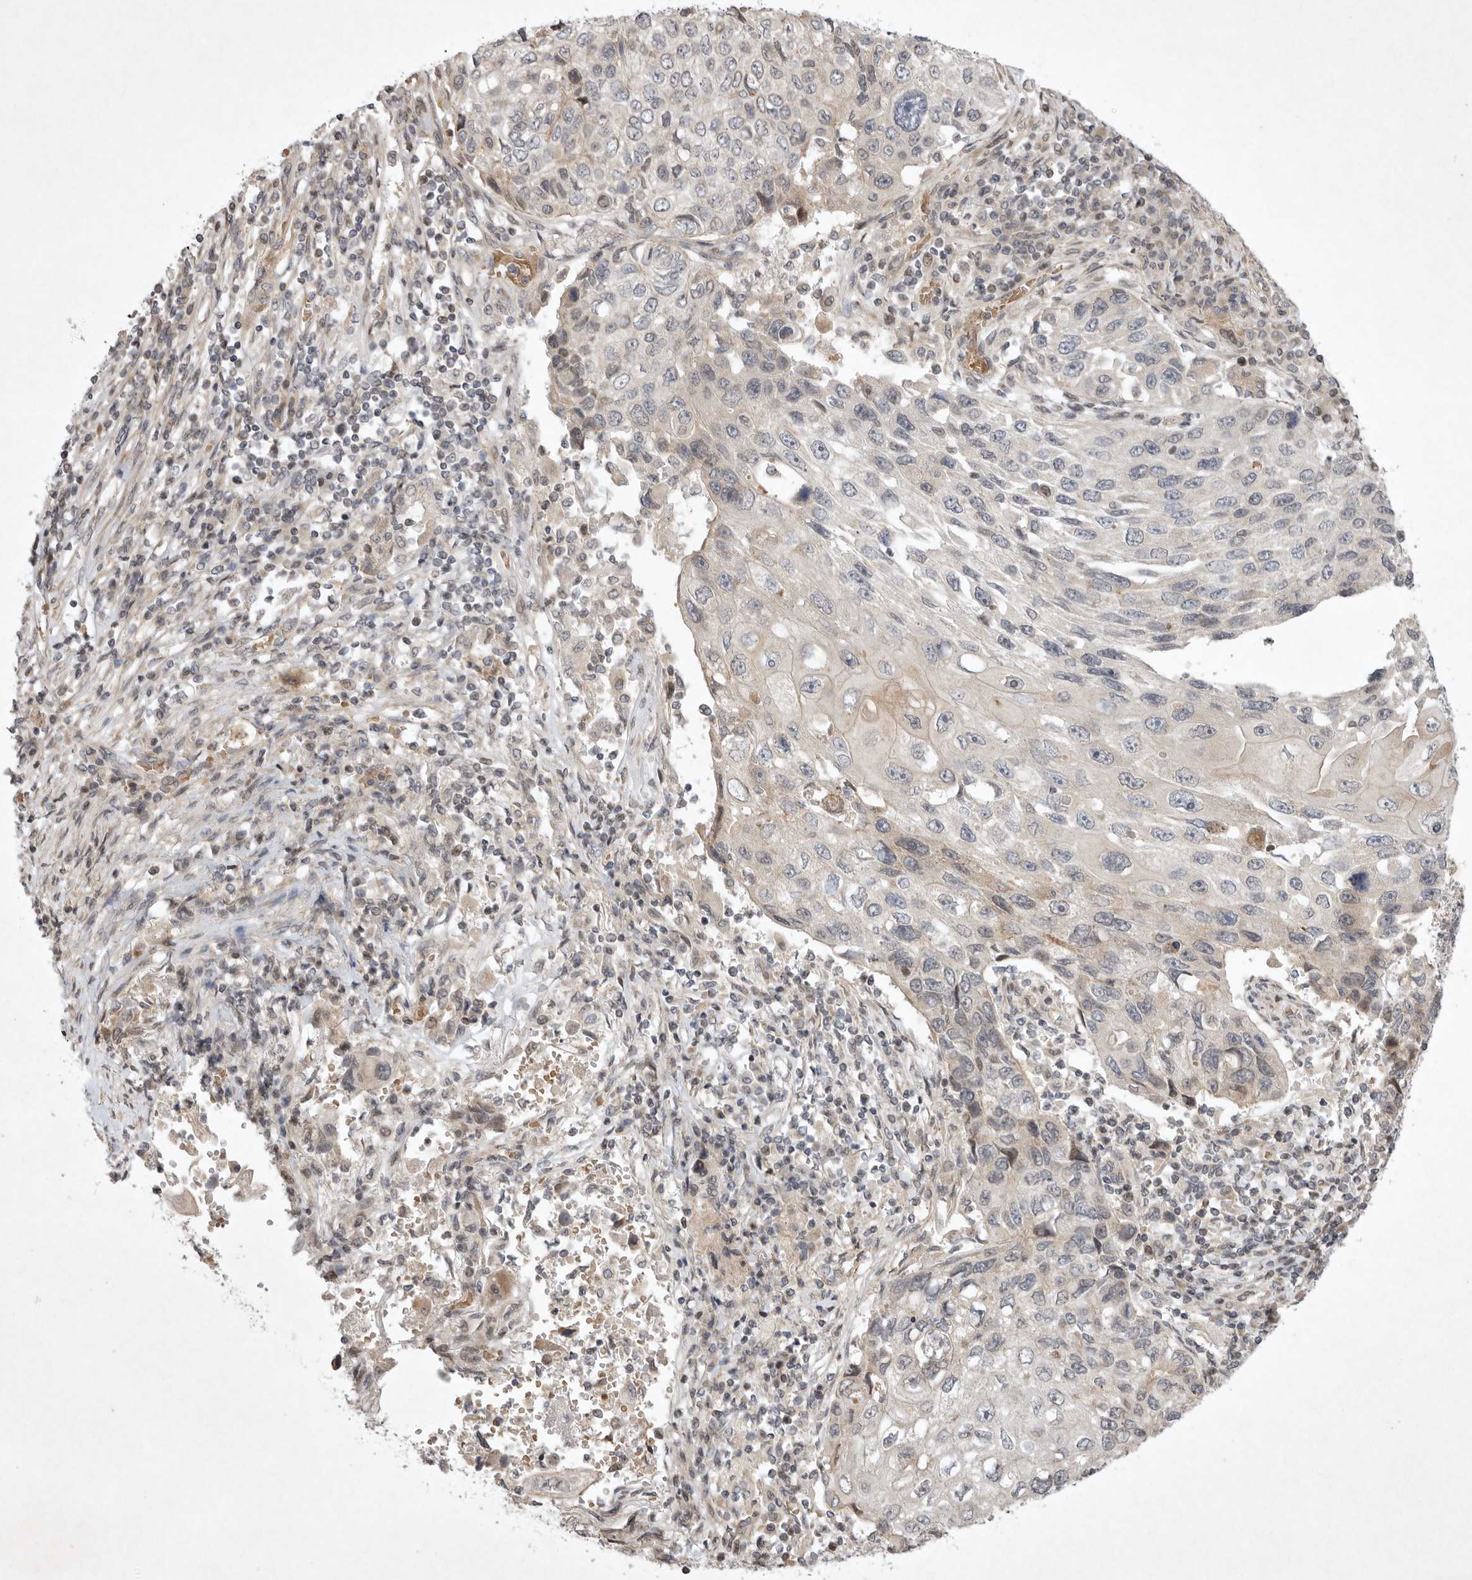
{"staining": {"intensity": "negative", "quantity": "none", "location": "none"}, "tissue": "lung cancer", "cell_type": "Tumor cells", "image_type": "cancer", "snomed": [{"axis": "morphology", "description": "Squamous cell carcinoma, NOS"}, {"axis": "topography", "description": "Lung"}], "caption": "IHC photomicrograph of lung cancer (squamous cell carcinoma) stained for a protein (brown), which displays no staining in tumor cells. (Stains: DAB immunohistochemistry (IHC) with hematoxylin counter stain, Microscopy: brightfield microscopy at high magnification).", "gene": "EIF2AK1", "patient": {"sex": "male", "age": 61}}